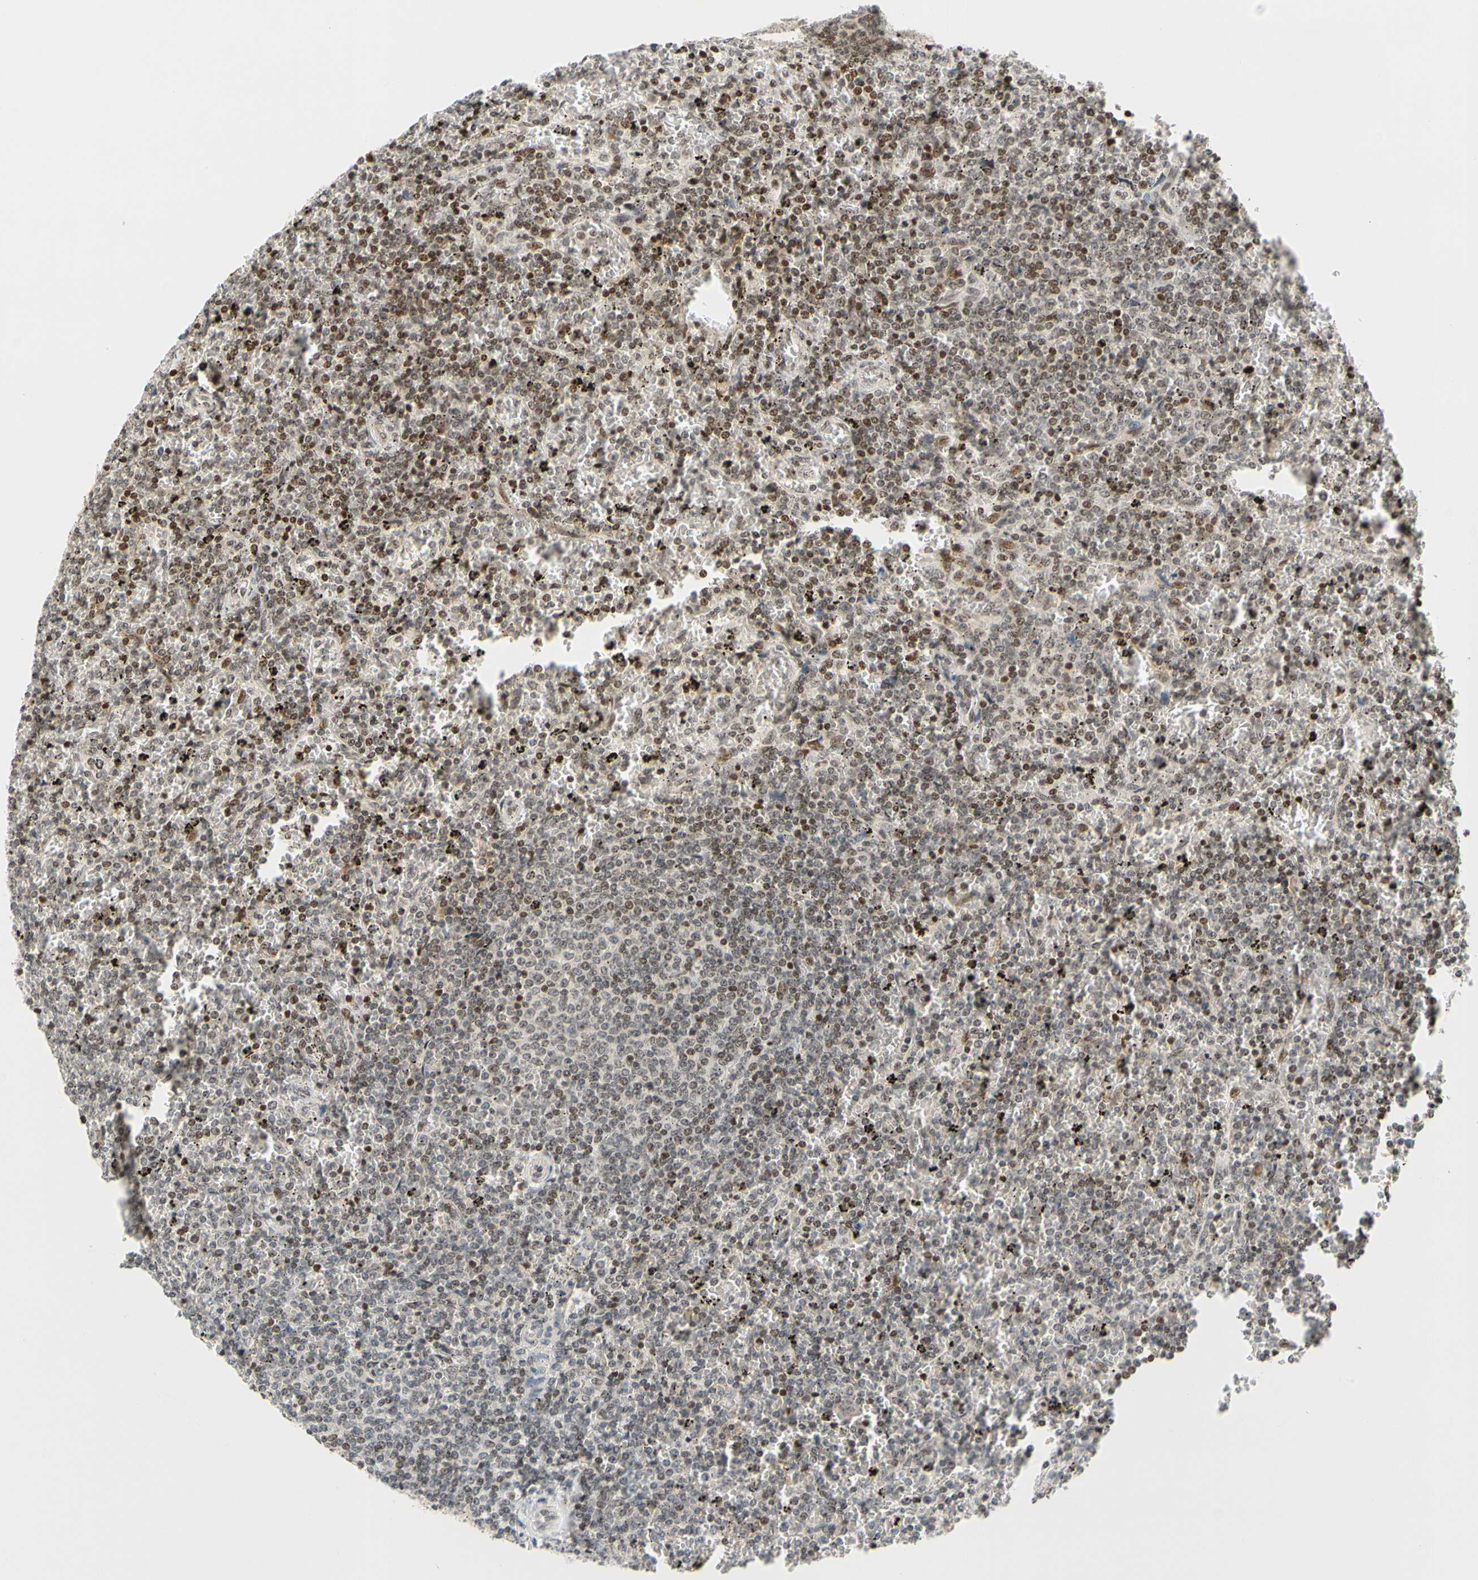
{"staining": {"intensity": "weak", "quantity": "25%-75%", "location": "nuclear"}, "tissue": "lymphoma", "cell_type": "Tumor cells", "image_type": "cancer", "snomed": [{"axis": "morphology", "description": "Malignant lymphoma, non-Hodgkin's type, Low grade"}, {"axis": "topography", "description": "Spleen"}], "caption": "The immunohistochemical stain labels weak nuclear staining in tumor cells of lymphoma tissue.", "gene": "CDK7", "patient": {"sex": "female", "age": 77}}